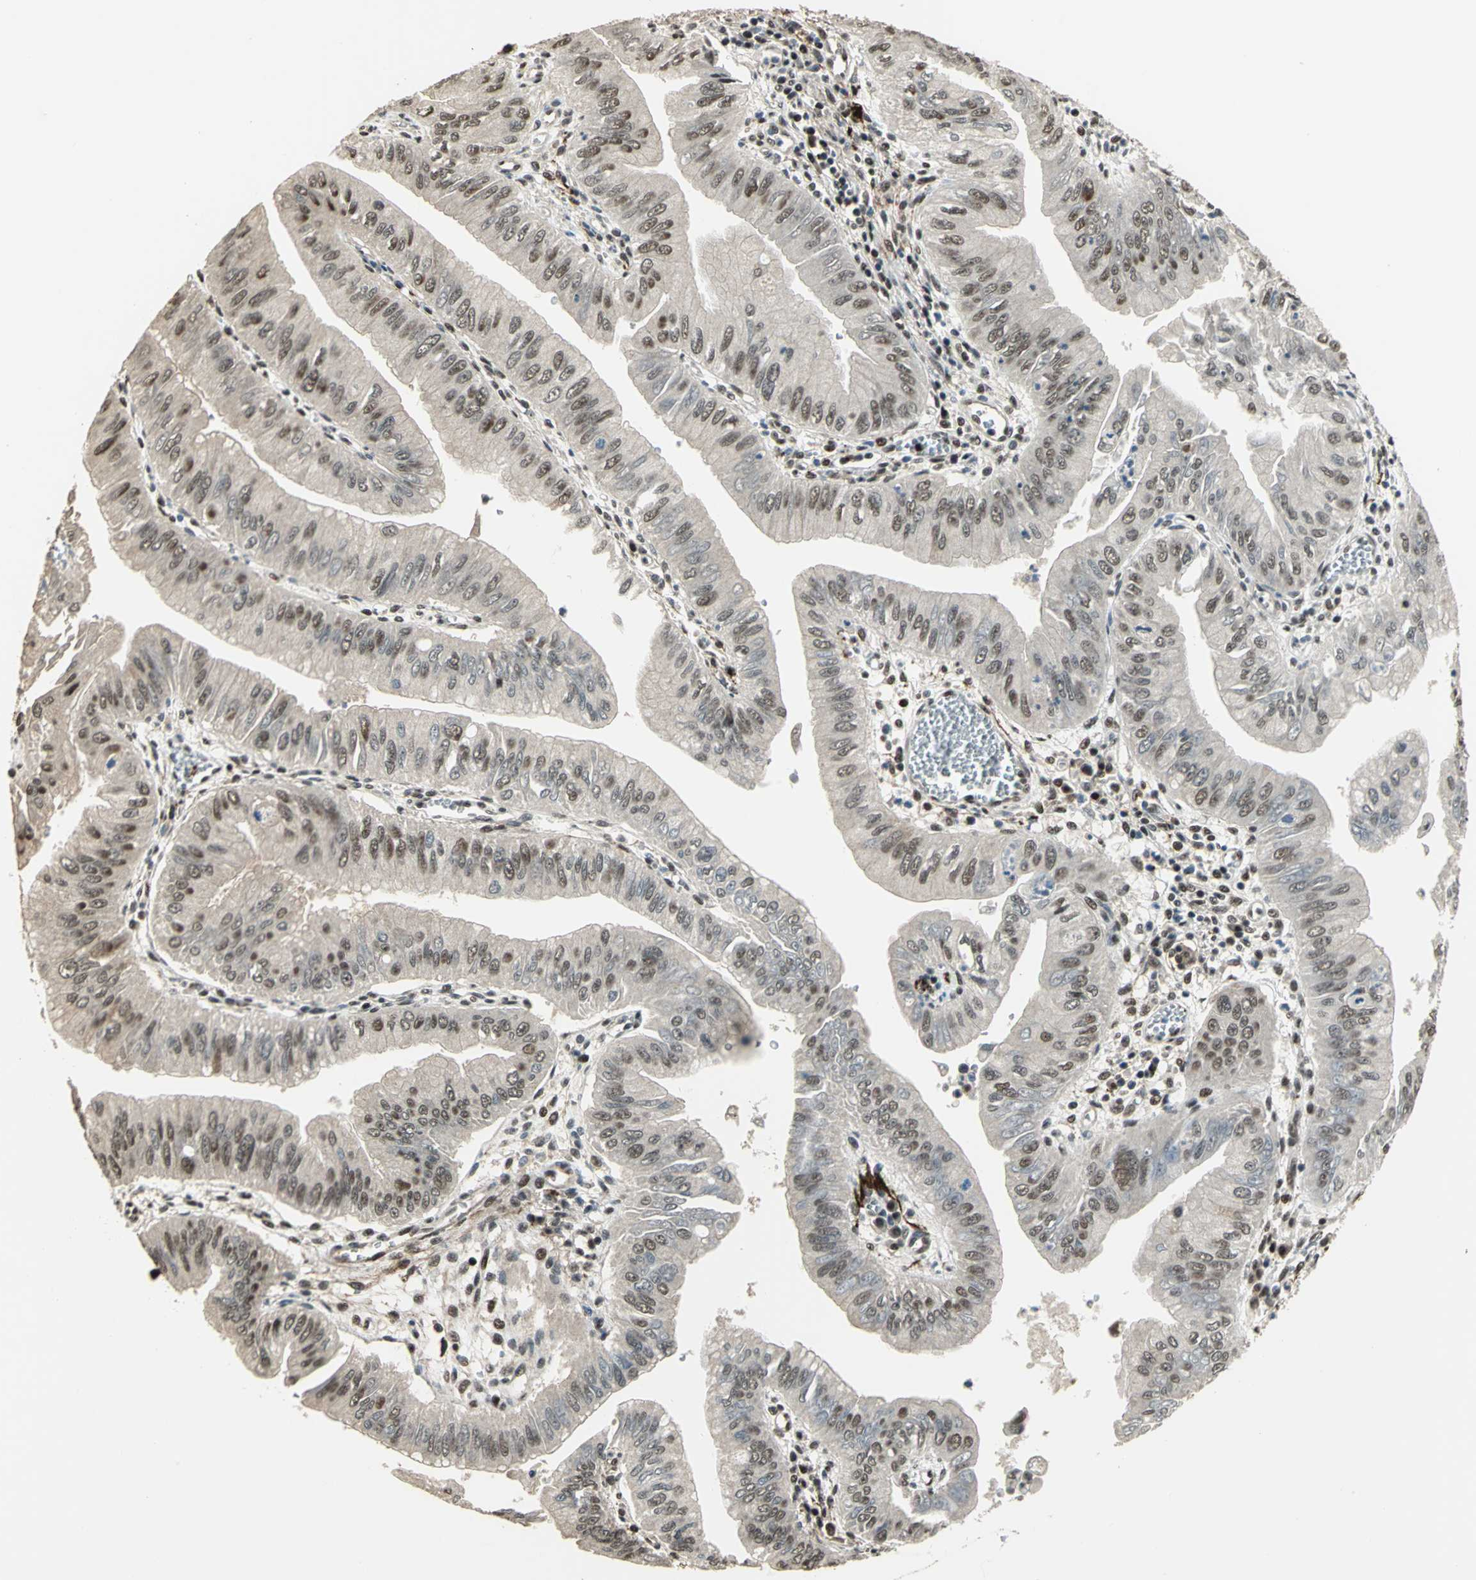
{"staining": {"intensity": "weak", "quantity": "25%-75%", "location": "nuclear"}, "tissue": "pancreatic cancer", "cell_type": "Tumor cells", "image_type": "cancer", "snomed": [{"axis": "morphology", "description": "Normal tissue, NOS"}, {"axis": "topography", "description": "Lymph node"}], "caption": "Weak nuclear protein staining is present in approximately 25%-75% of tumor cells in pancreatic cancer. The protein is stained brown, and the nuclei are stained in blue (DAB IHC with brightfield microscopy, high magnification).", "gene": "MIS18BP1", "patient": {"sex": "male", "age": 50}}